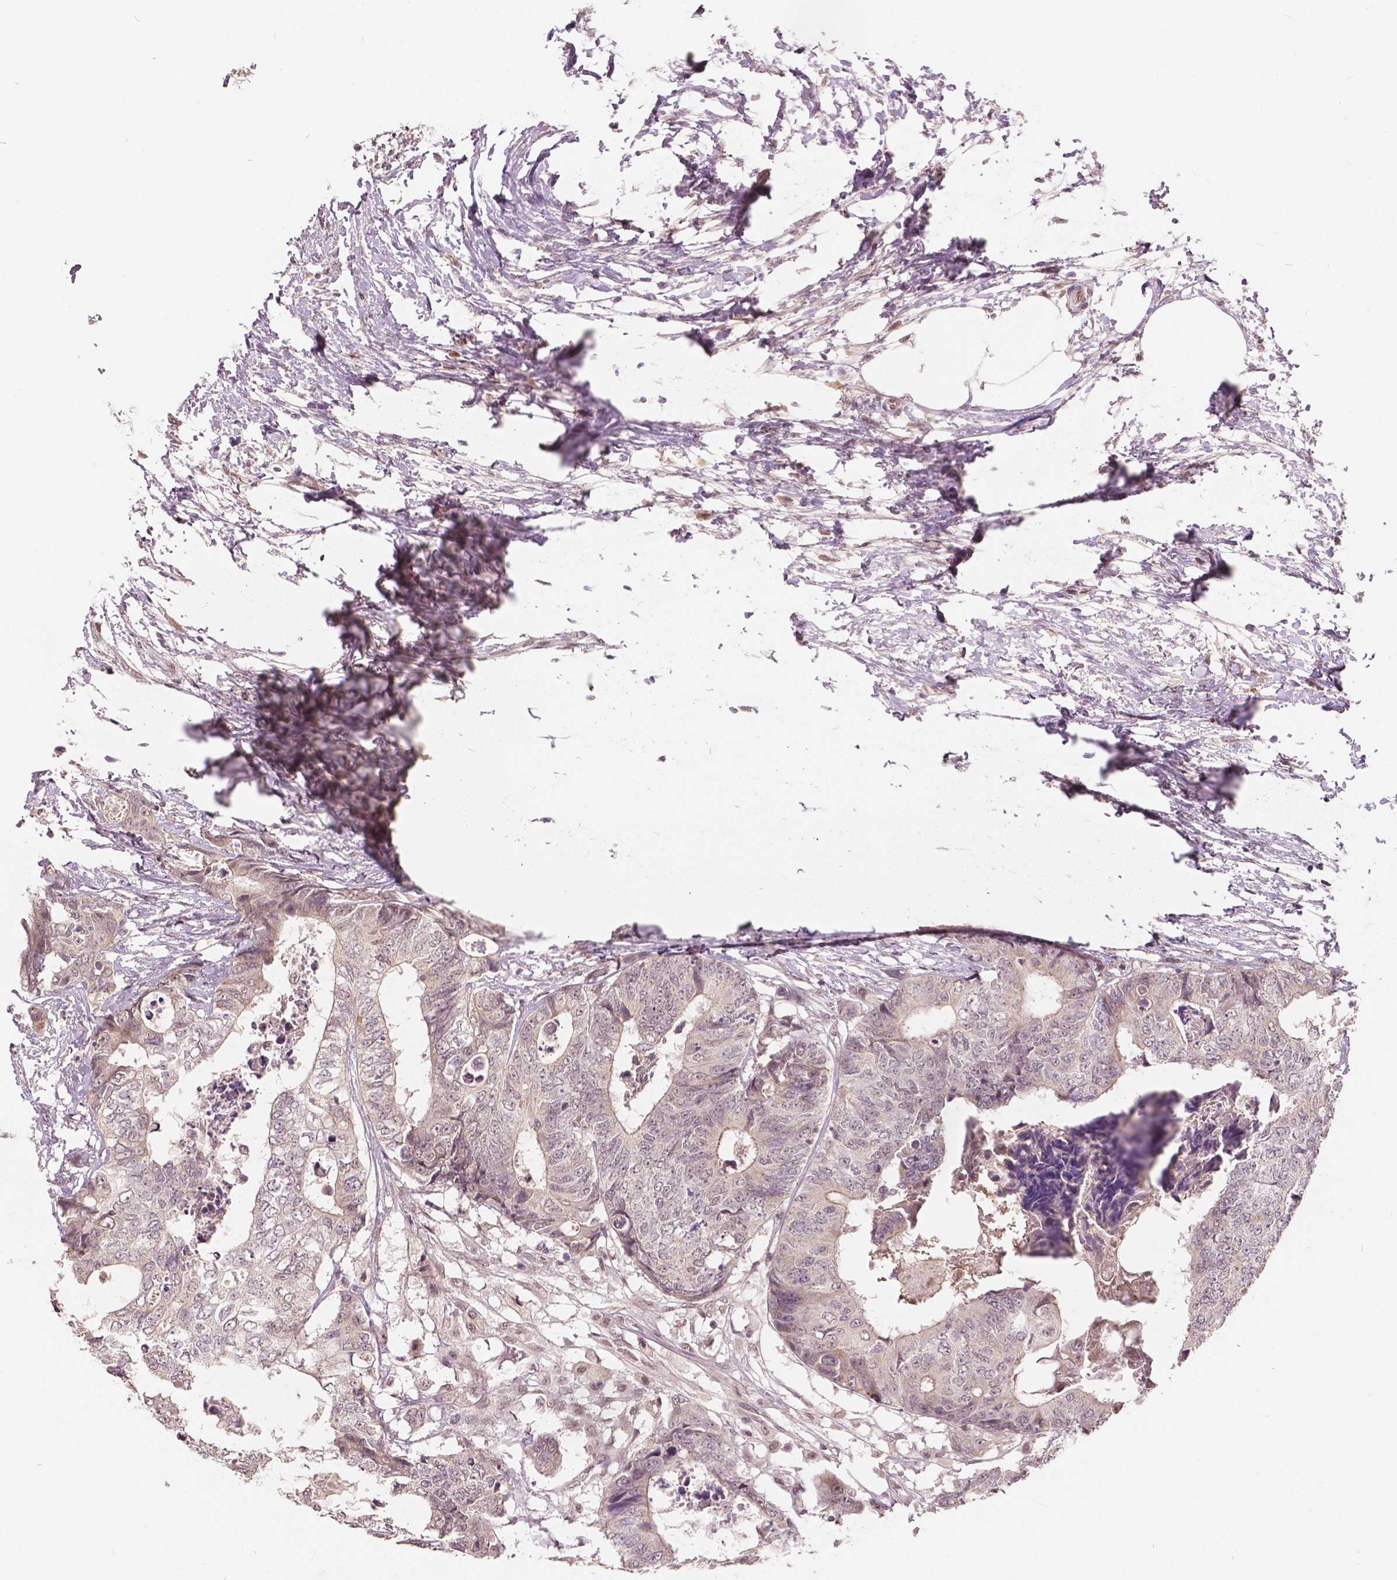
{"staining": {"intensity": "negative", "quantity": "none", "location": "none"}, "tissue": "colorectal cancer", "cell_type": "Tumor cells", "image_type": "cancer", "snomed": [{"axis": "morphology", "description": "Adenocarcinoma, NOS"}, {"axis": "topography", "description": "Colon"}], "caption": "IHC of colorectal cancer (adenocarcinoma) displays no expression in tumor cells. (Stains: DAB immunohistochemistry with hematoxylin counter stain, Microscopy: brightfield microscopy at high magnification).", "gene": "HMBOX1", "patient": {"sex": "female", "age": 48}}